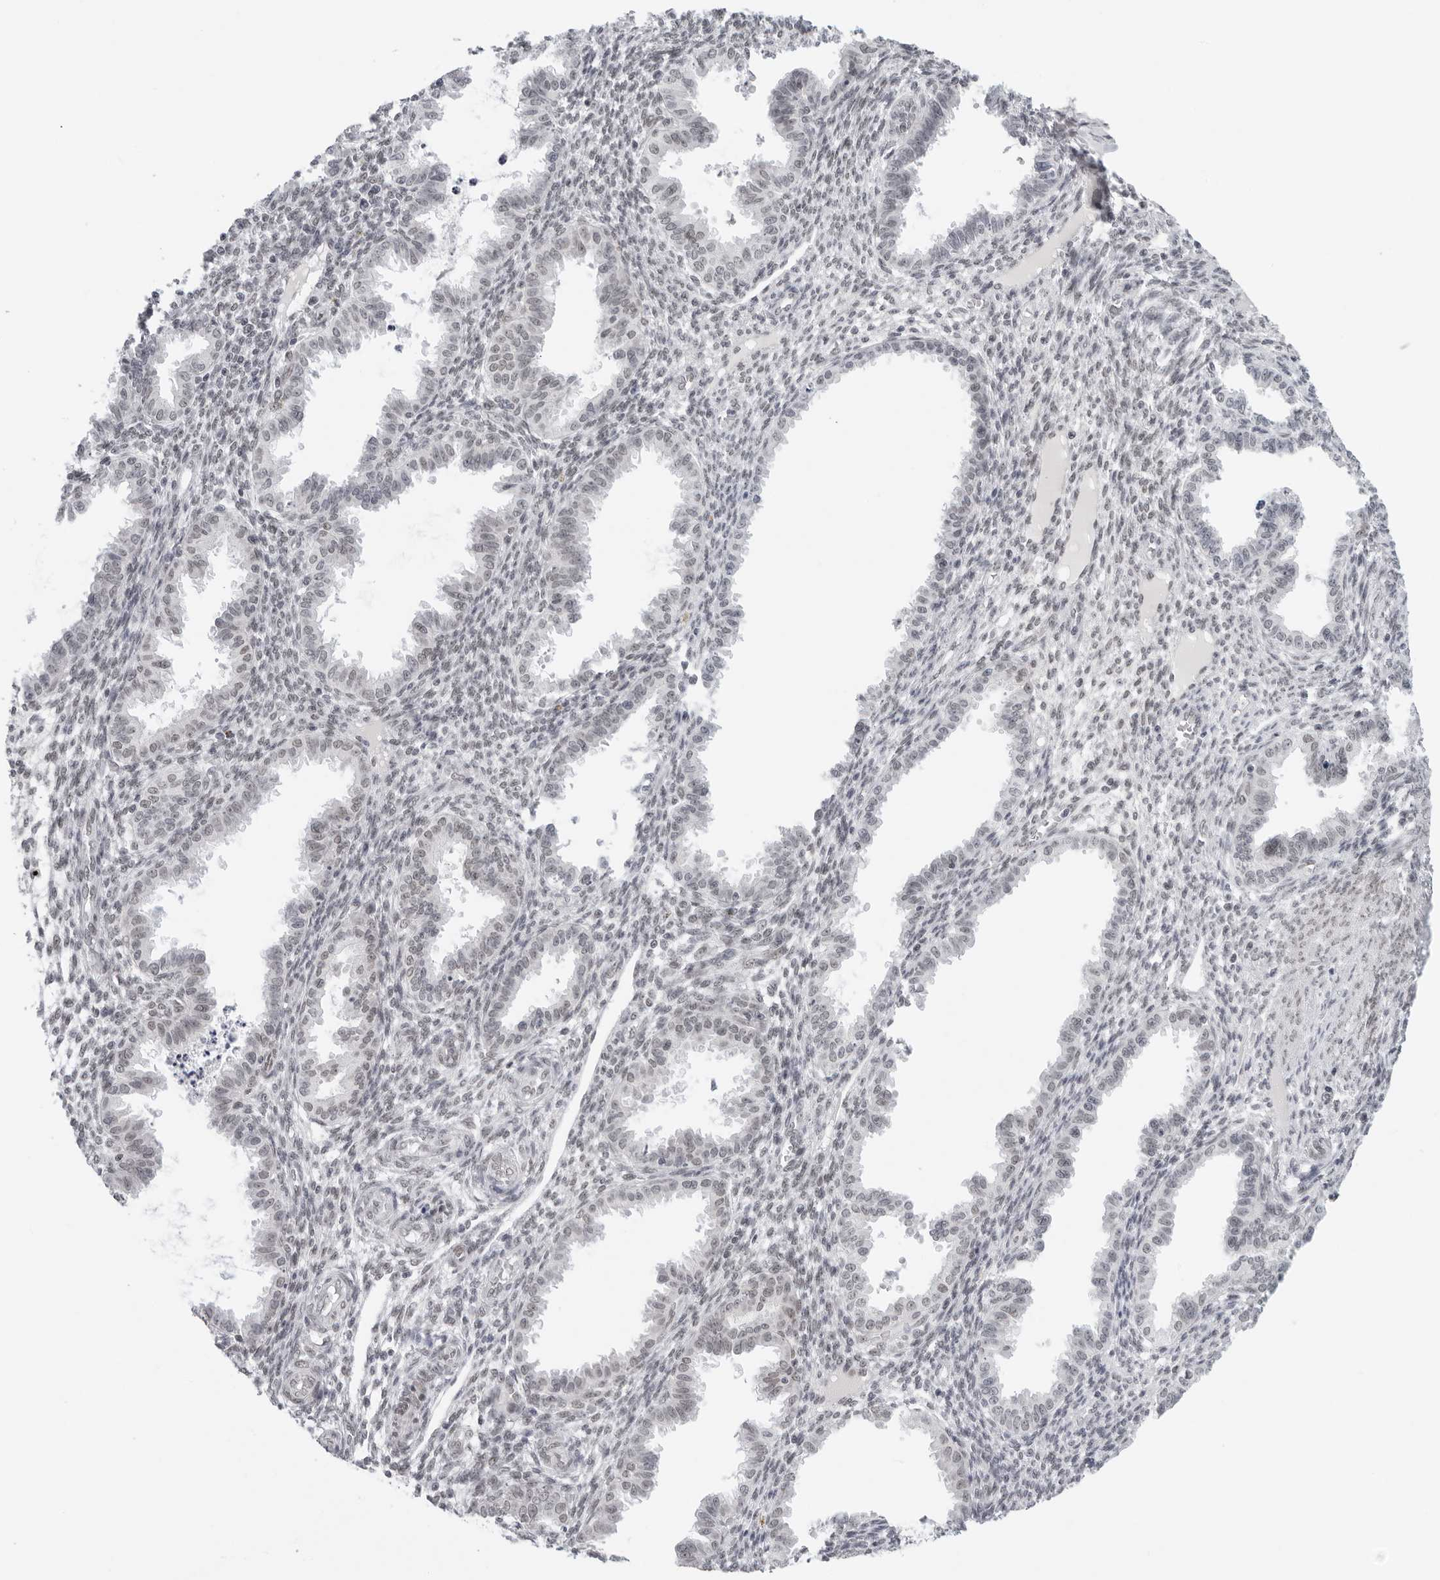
{"staining": {"intensity": "negative", "quantity": "none", "location": "none"}, "tissue": "endometrium", "cell_type": "Cells in endometrial stroma", "image_type": "normal", "snomed": [{"axis": "morphology", "description": "Normal tissue, NOS"}, {"axis": "topography", "description": "Endometrium"}], "caption": "Immunohistochemical staining of benign human endometrium reveals no significant positivity in cells in endometrial stroma.", "gene": "FOXK2", "patient": {"sex": "female", "age": 33}}